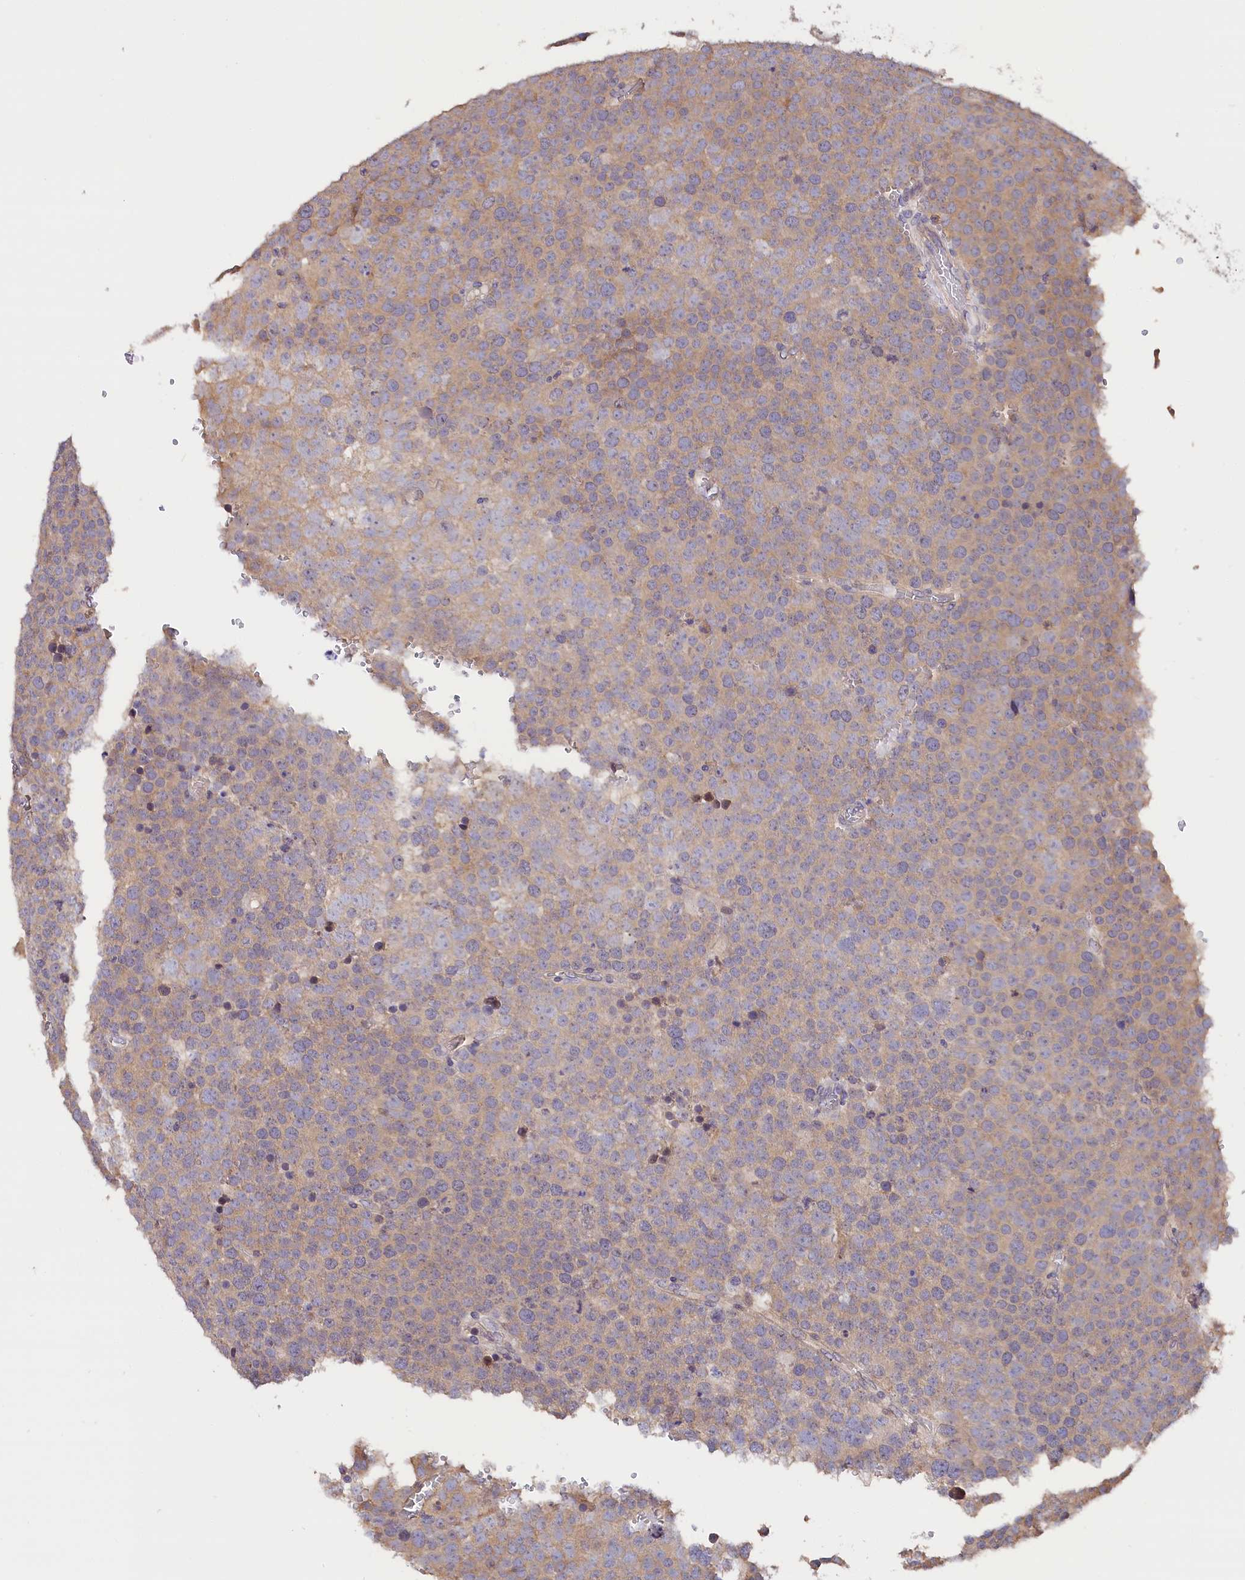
{"staining": {"intensity": "weak", "quantity": "25%-75%", "location": "cytoplasmic/membranous"}, "tissue": "testis cancer", "cell_type": "Tumor cells", "image_type": "cancer", "snomed": [{"axis": "morphology", "description": "Seminoma, NOS"}, {"axis": "topography", "description": "Testis"}], "caption": "Testis cancer stained with a brown dye shows weak cytoplasmic/membranous positive positivity in about 25%-75% of tumor cells.", "gene": "KATNB1", "patient": {"sex": "male", "age": 71}}